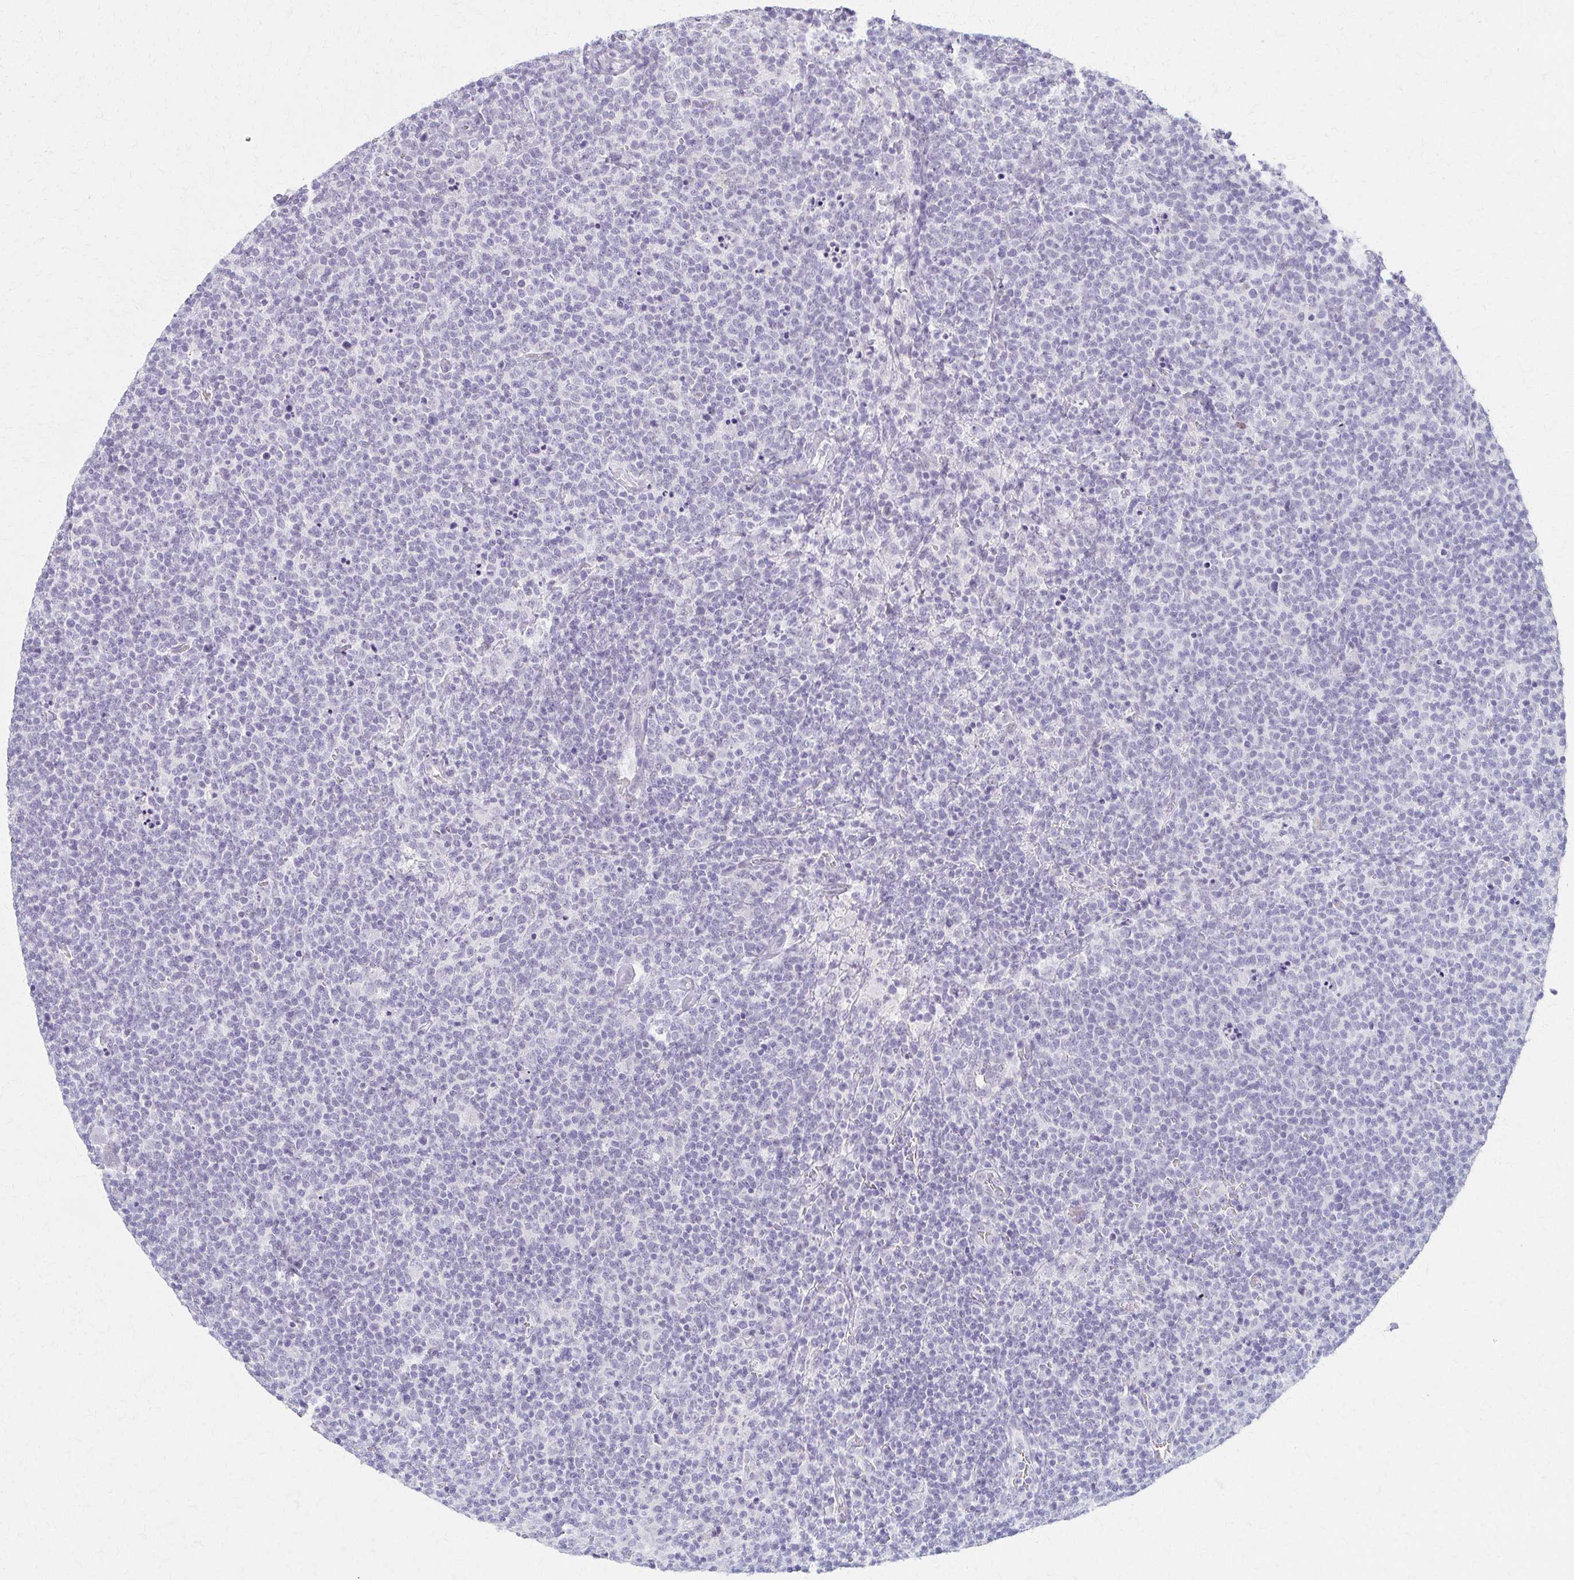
{"staining": {"intensity": "negative", "quantity": "none", "location": "none"}, "tissue": "lymphoma", "cell_type": "Tumor cells", "image_type": "cancer", "snomed": [{"axis": "morphology", "description": "Malignant lymphoma, non-Hodgkin's type, High grade"}, {"axis": "topography", "description": "Lymph node"}], "caption": "DAB immunohistochemical staining of human lymphoma shows no significant staining in tumor cells.", "gene": "MORC4", "patient": {"sex": "male", "age": 61}}